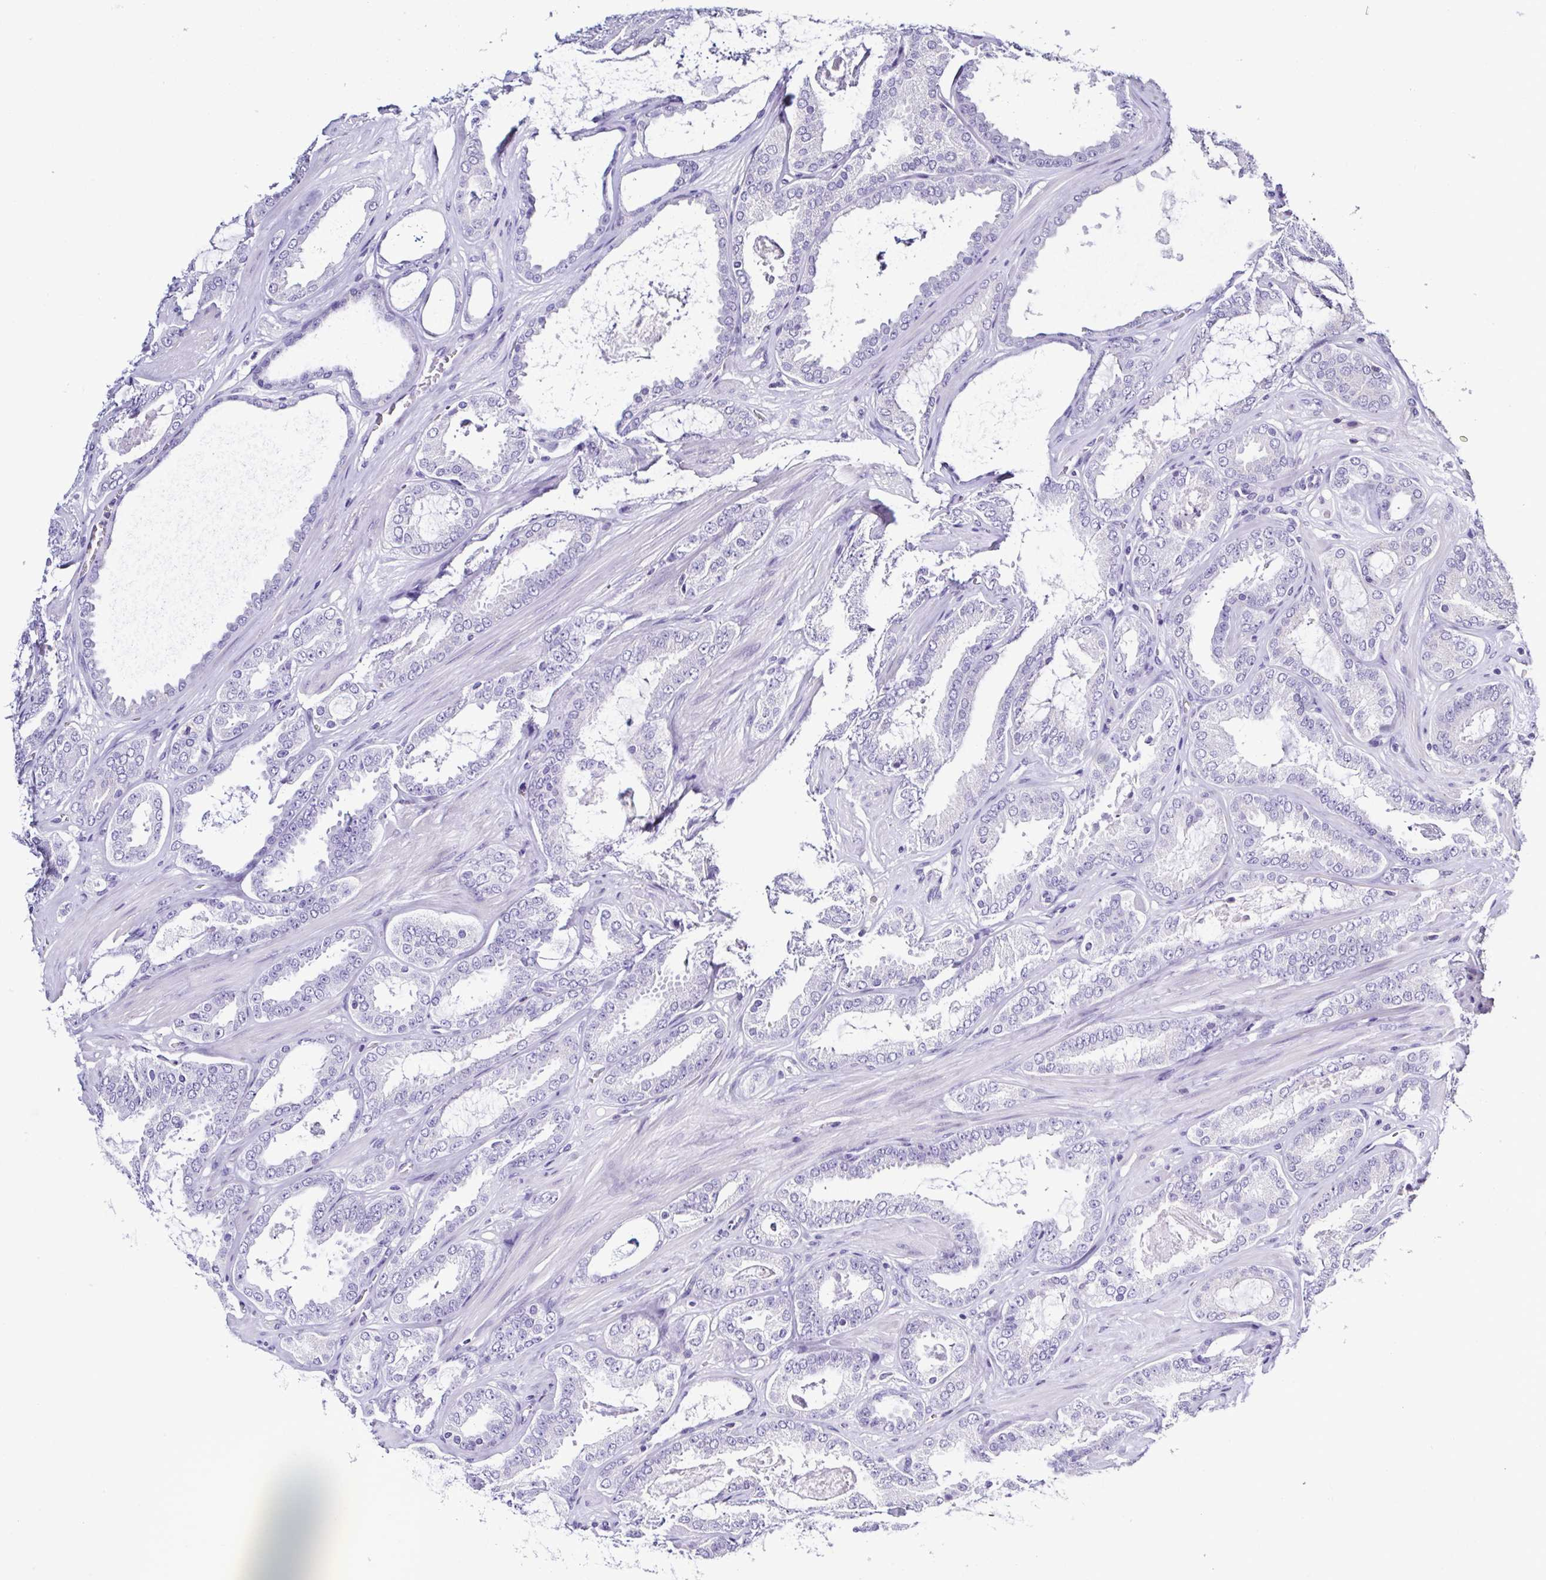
{"staining": {"intensity": "negative", "quantity": "none", "location": "none"}, "tissue": "prostate cancer", "cell_type": "Tumor cells", "image_type": "cancer", "snomed": [{"axis": "morphology", "description": "Adenocarcinoma, High grade"}, {"axis": "topography", "description": "Prostate"}], "caption": "This is a micrograph of immunohistochemistry (IHC) staining of prostate cancer (high-grade adenocarcinoma), which shows no staining in tumor cells.", "gene": "TNNT2", "patient": {"sex": "male", "age": 63}}